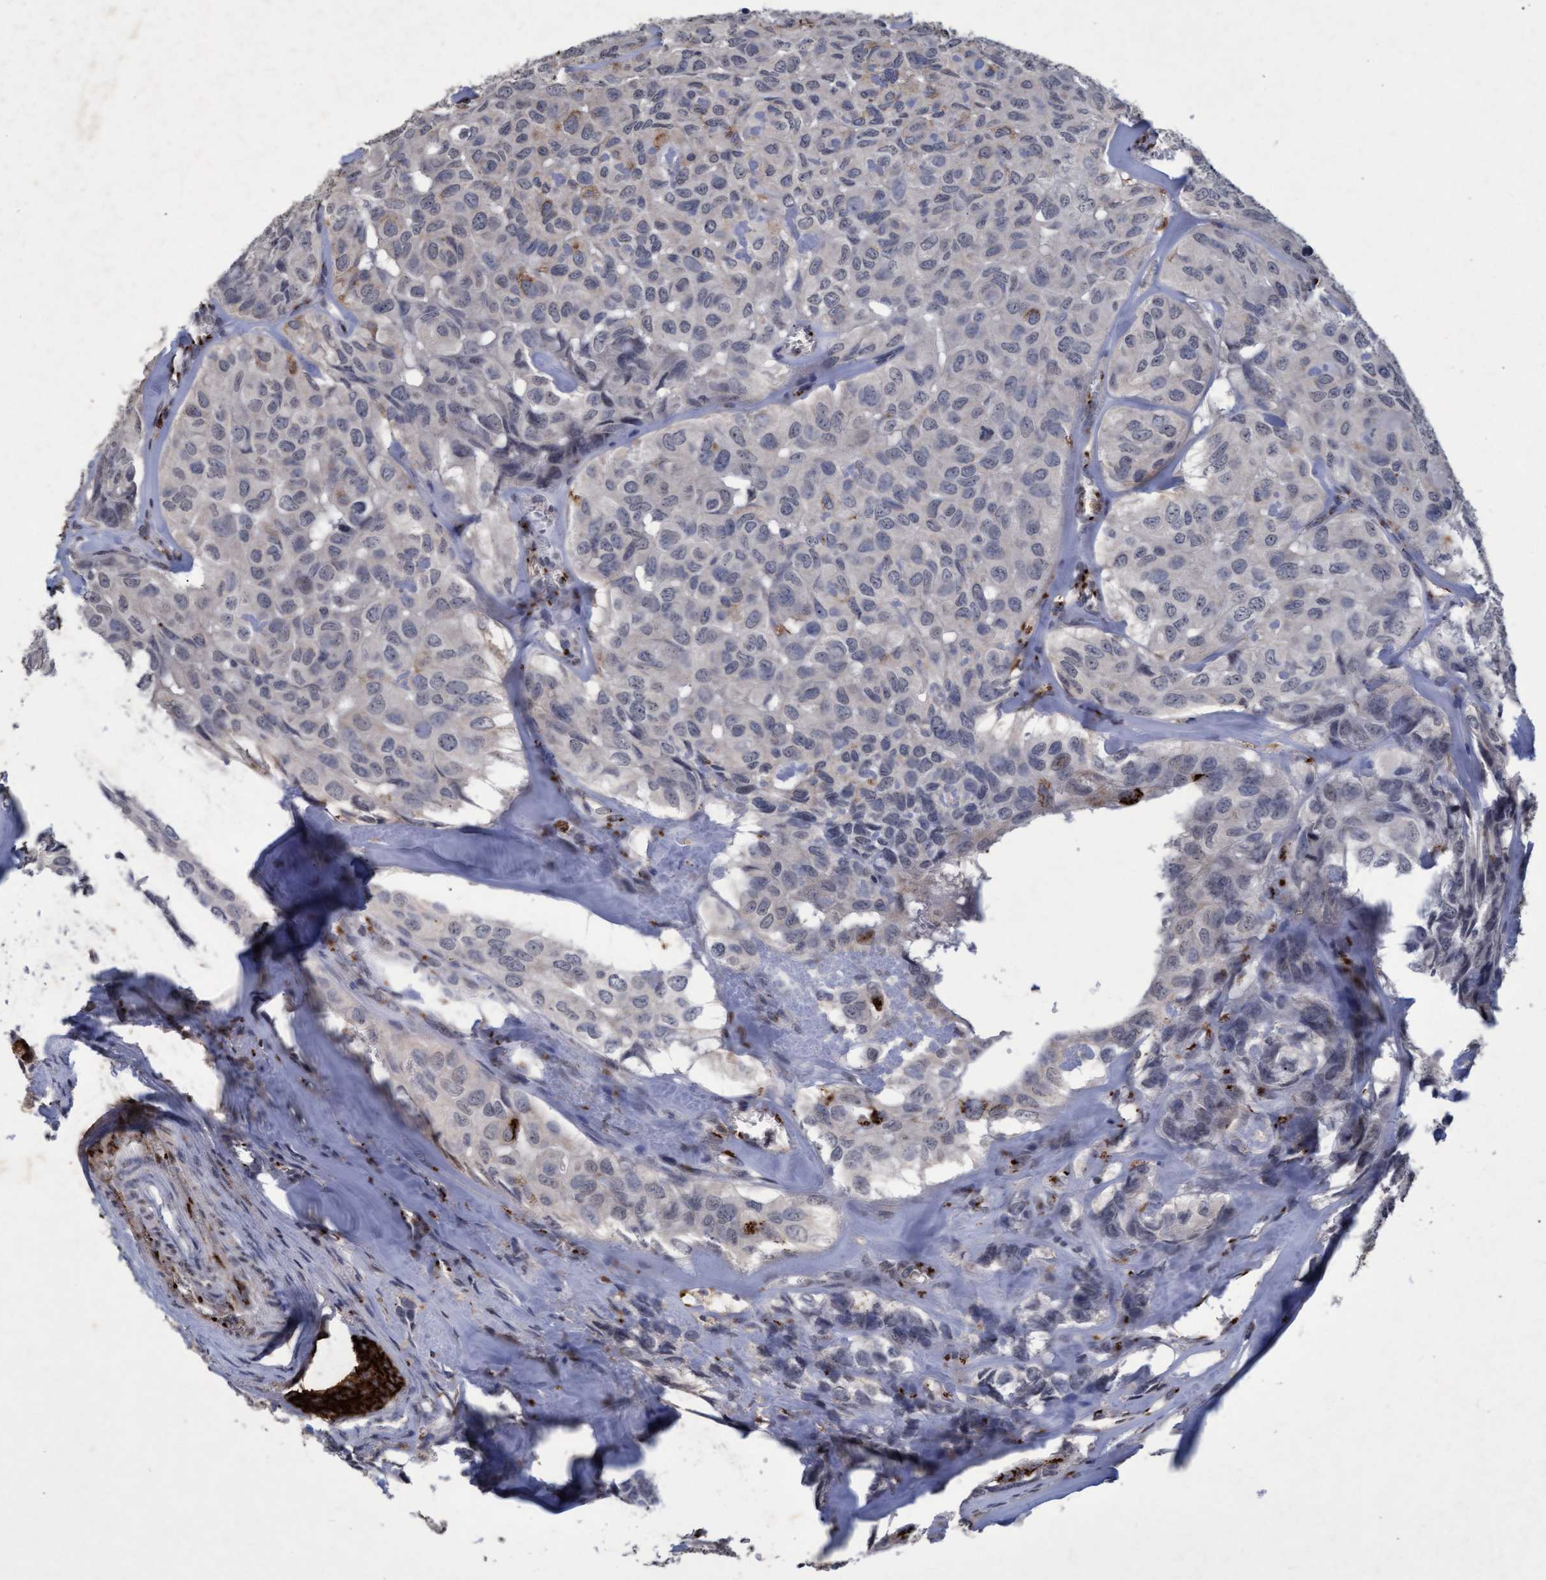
{"staining": {"intensity": "weak", "quantity": "<25%", "location": "cytoplasmic/membranous"}, "tissue": "head and neck cancer", "cell_type": "Tumor cells", "image_type": "cancer", "snomed": [{"axis": "morphology", "description": "Adenocarcinoma, NOS"}, {"axis": "topography", "description": "Salivary gland, NOS"}, {"axis": "topography", "description": "Head-Neck"}], "caption": "This is an immunohistochemistry (IHC) image of human adenocarcinoma (head and neck). There is no expression in tumor cells.", "gene": "GALC", "patient": {"sex": "female", "age": 76}}